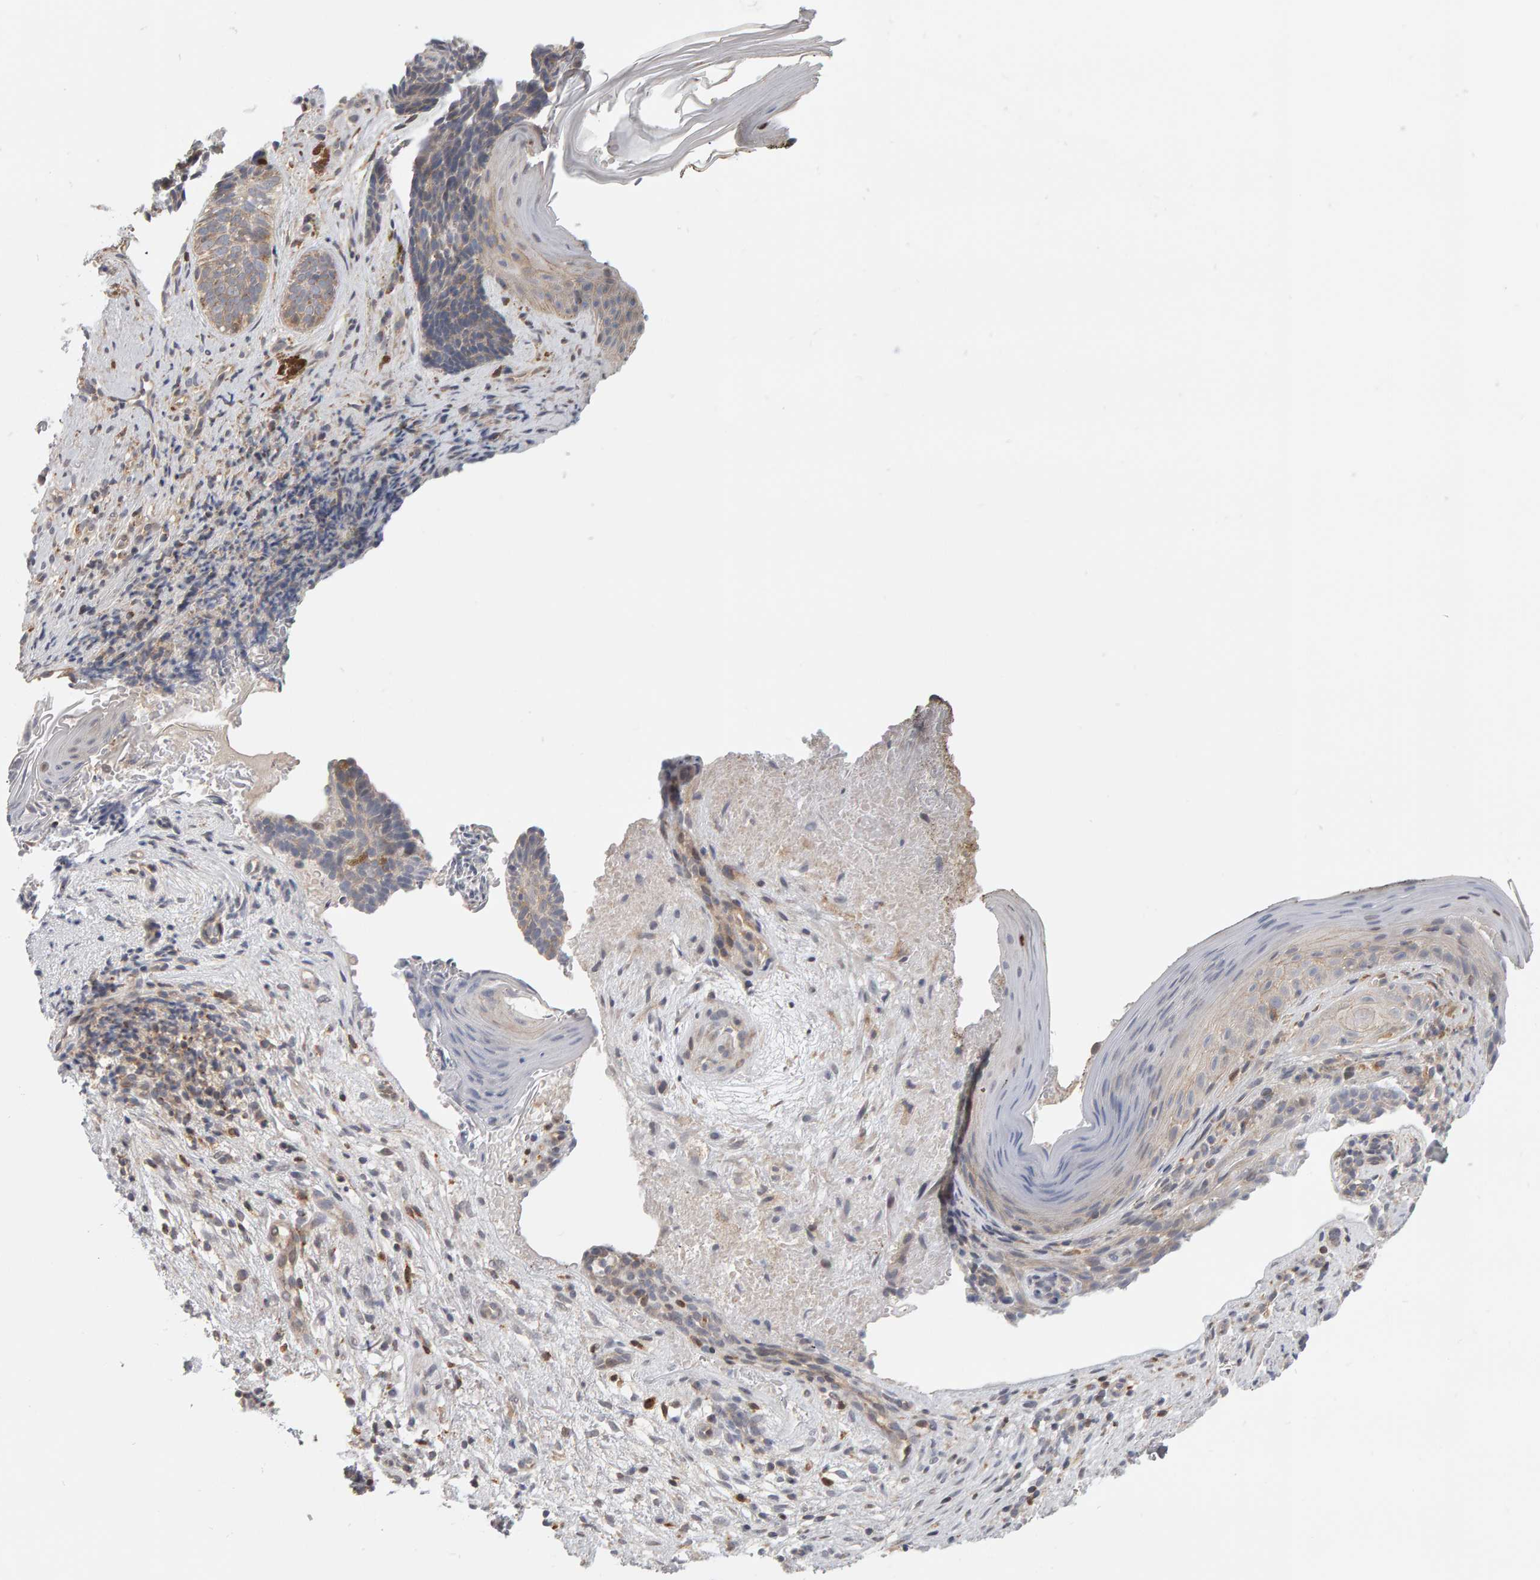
{"staining": {"intensity": "weak", "quantity": "<25%", "location": "cytoplasmic/membranous"}, "tissue": "skin cancer", "cell_type": "Tumor cells", "image_type": "cancer", "snomed": [{"axis": "morphology", "description": "Basal cell carcinoma"}, {"axis": "topography", "description": "Skin"}], "caption": "Immunohistochemical staining of human basal cell carcinoma (skin) shows no significant staining in tumor cells. The staining was performed using DAB (3,3'-diaminobenzidine) to visualize the protein expression in brown, while the nuclei were stained in blue with hematoxylin (Magnification: 20x).", "gene": "MSRA", "patient": {"sex": "male", "age": 61}}